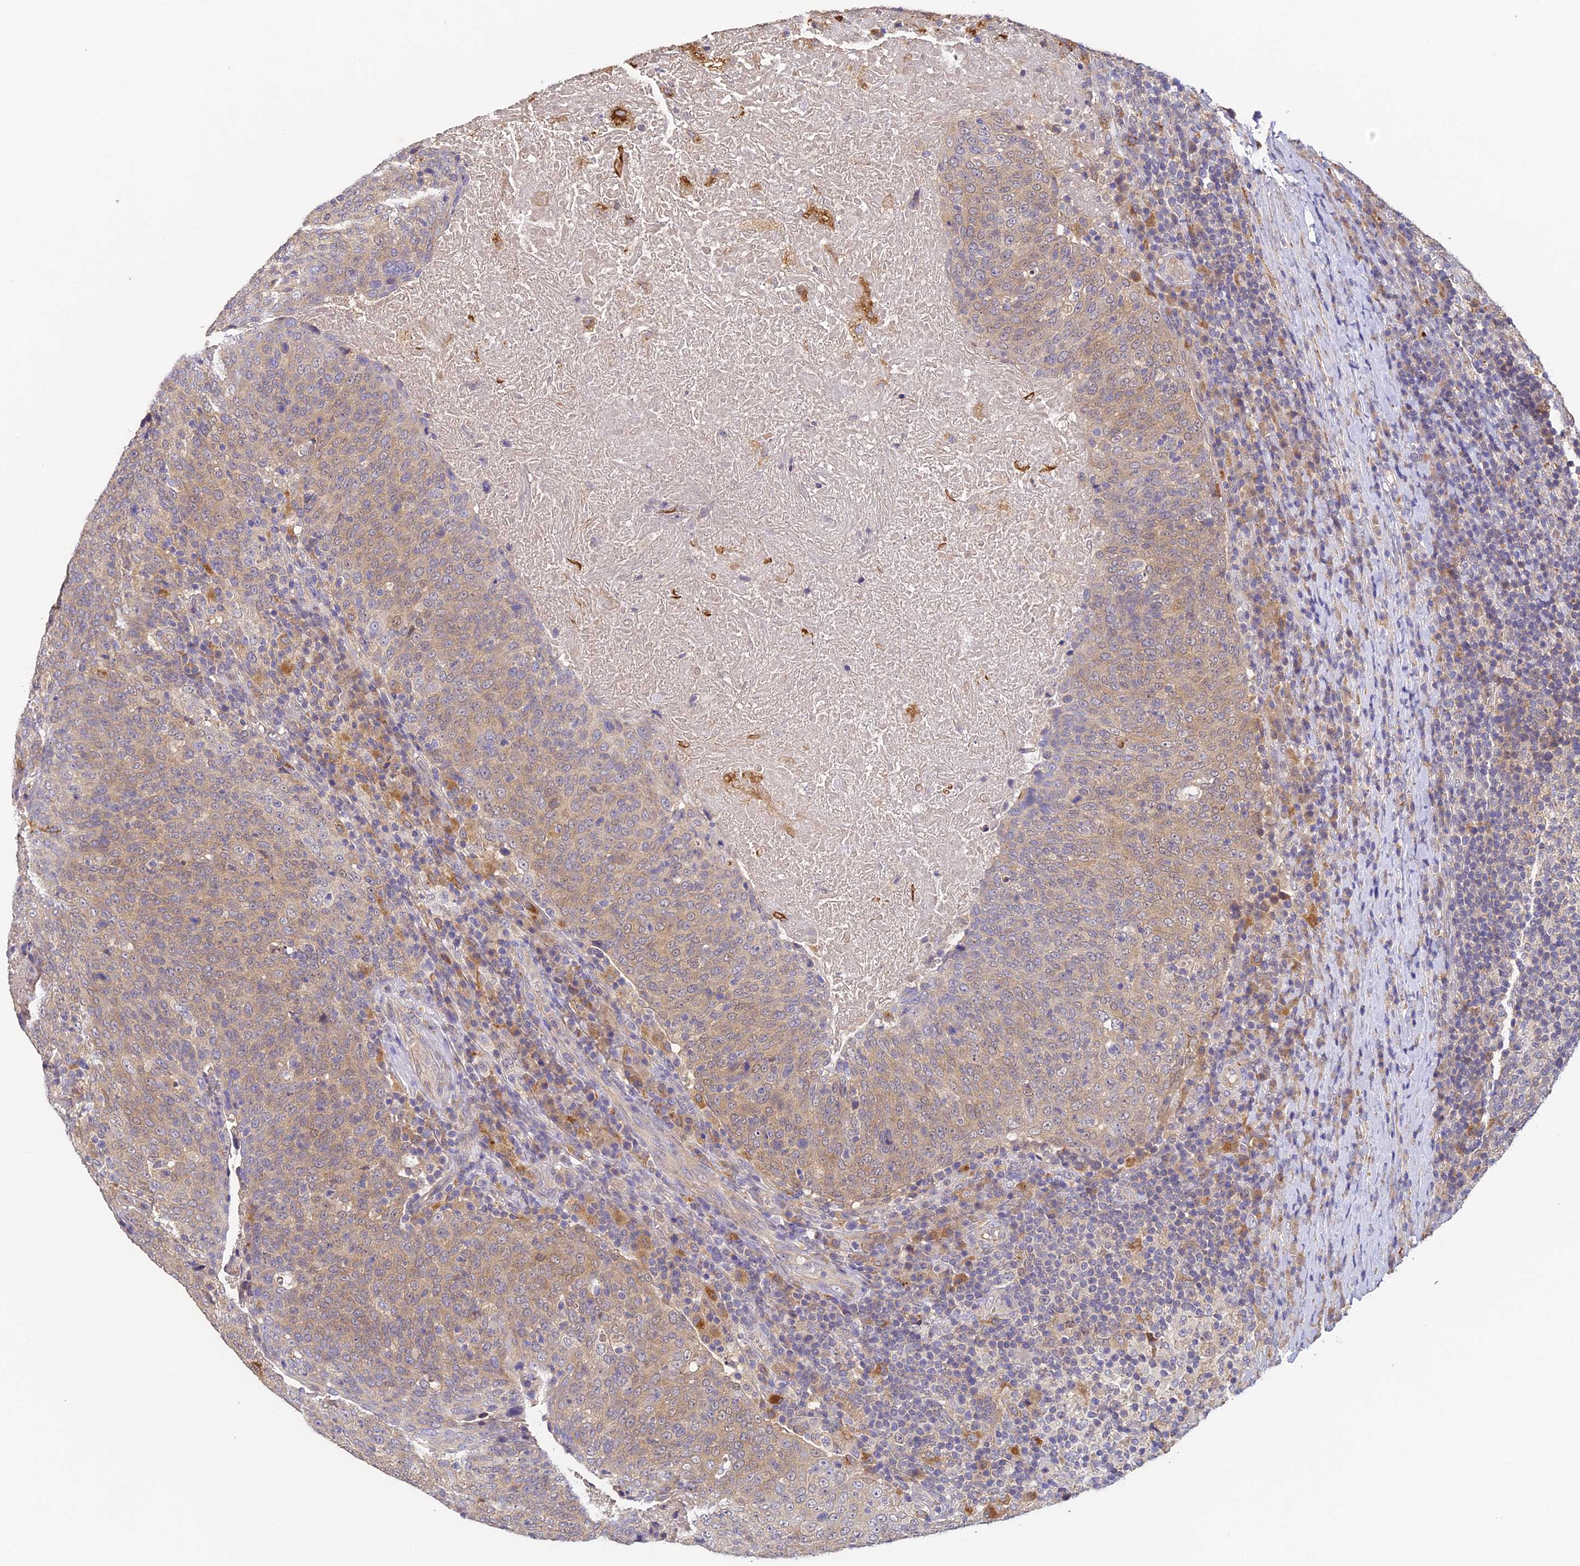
{"staining": {"intensity": "moderate", "quantity": ">75%", "location": "cytoplasmic/membranous"}, "tissue": "head and neck cancer", "cell_type": "Tumor cells", "image_type": "cancer", "snomed": [{"axis": "morphology", "description": "Squamous cell carcinoma, NOS"}, {"axis": "morphology", "description": "Squamous cell carcinoma, metastatic, NOS"}, {"axis": "topography", "description": "Lymph node"}, {"axis": "topography", "description": "Head-Neck"}], "caption": "Human head and neck cancer (squamous cell carcinoma) stained with a protein marker exhibits moderate staining in tumor cells.", "gene": "YAE1", "patient": {"sex": "male", "age": 62}}